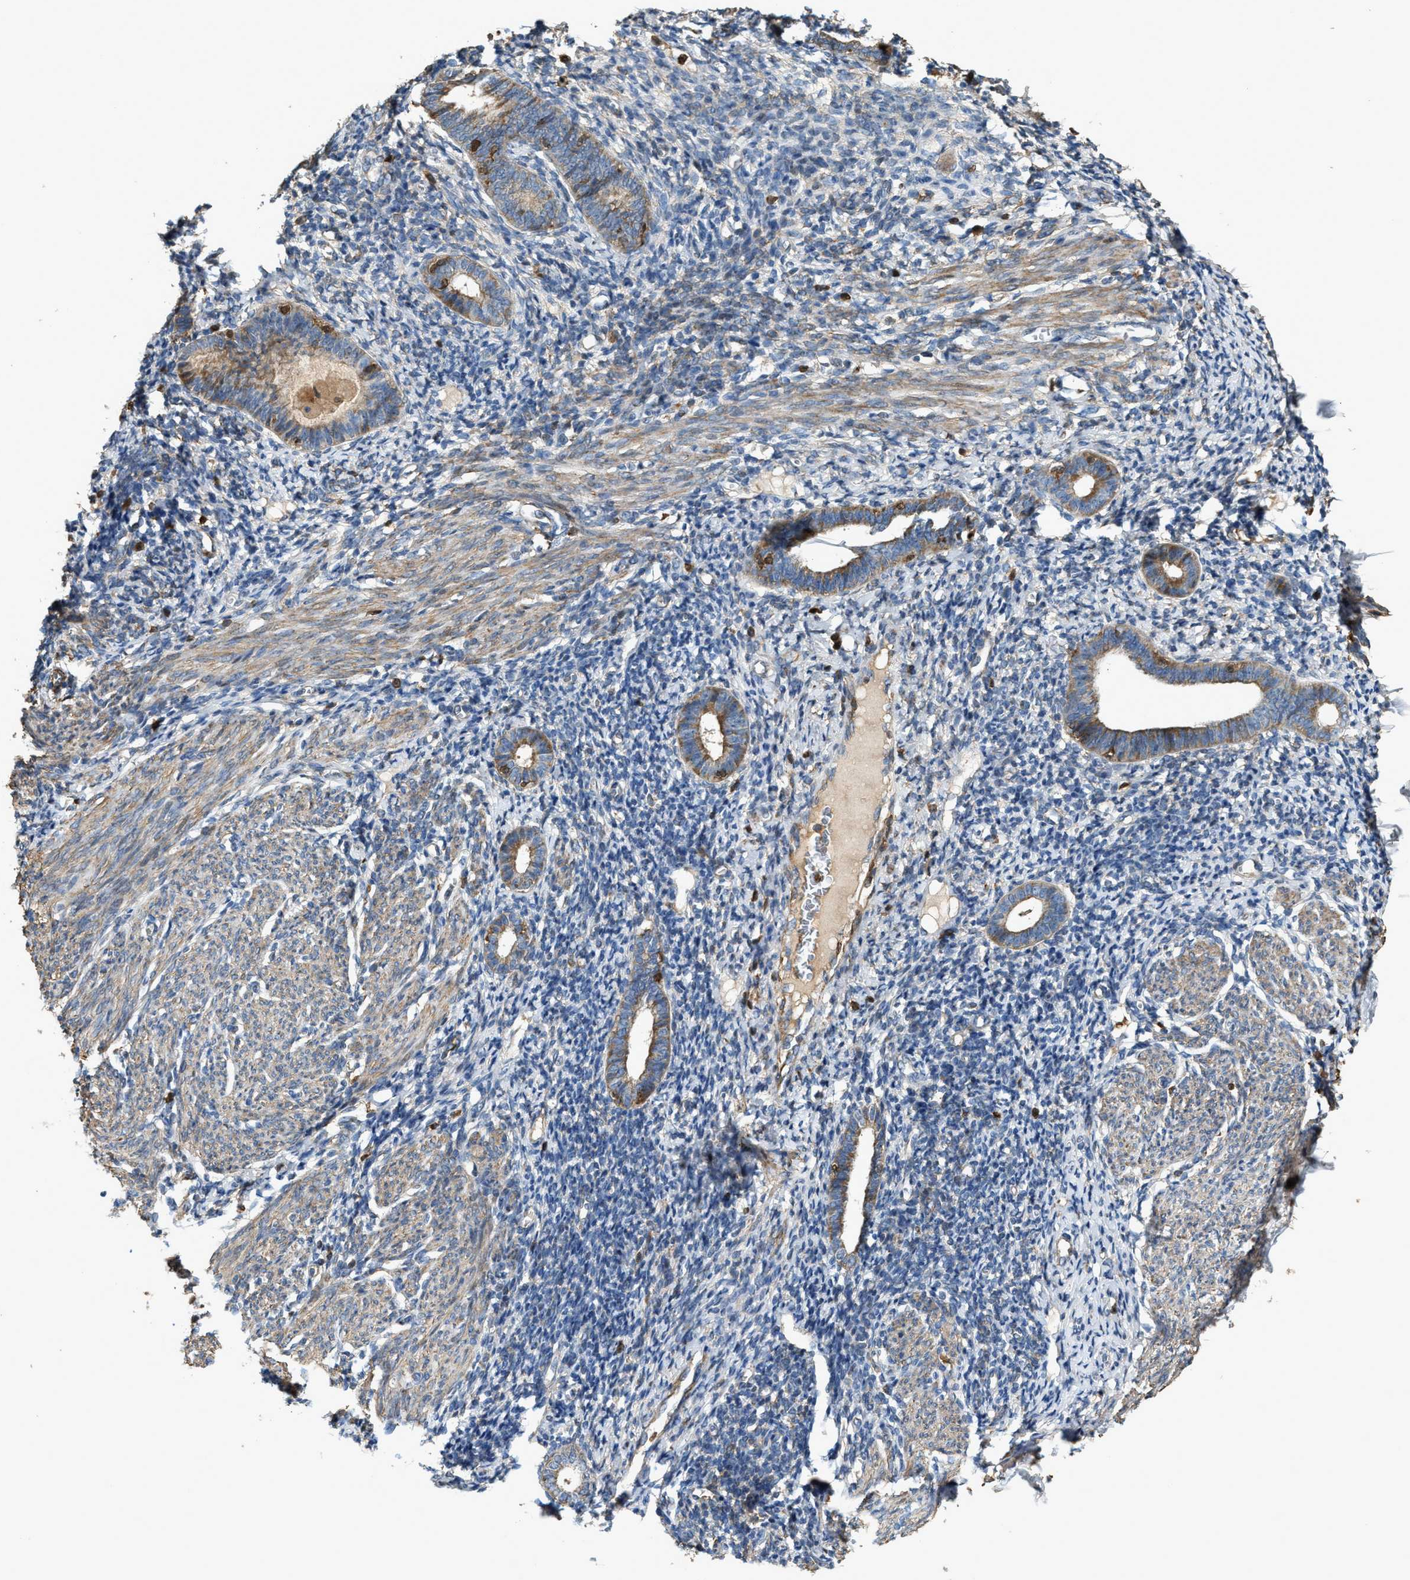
{"staining": {"intensity": "negative", "quantity": "none", "location": "none"}, "tissue": "endometrium", "cell_type": "Cells in endometrial stroma", "image_type": "normal", "snomed": [{"axis": "morphology", "description": "Normal tissue, NOS"}, {"axis": "morphology", "description": "Adenocarcinoma, NOS"}, {"axis": "topography", "description": "Endometrium"}], "caption": "Cells in endometrial stroma show no significant staining in benign endometrium. (DAB (3,3'-diaminobenzidine) IHC with hematoxylin counter stain).", "gene": "SERPINB5", "patient": {"sex": "female", "age": 57}}